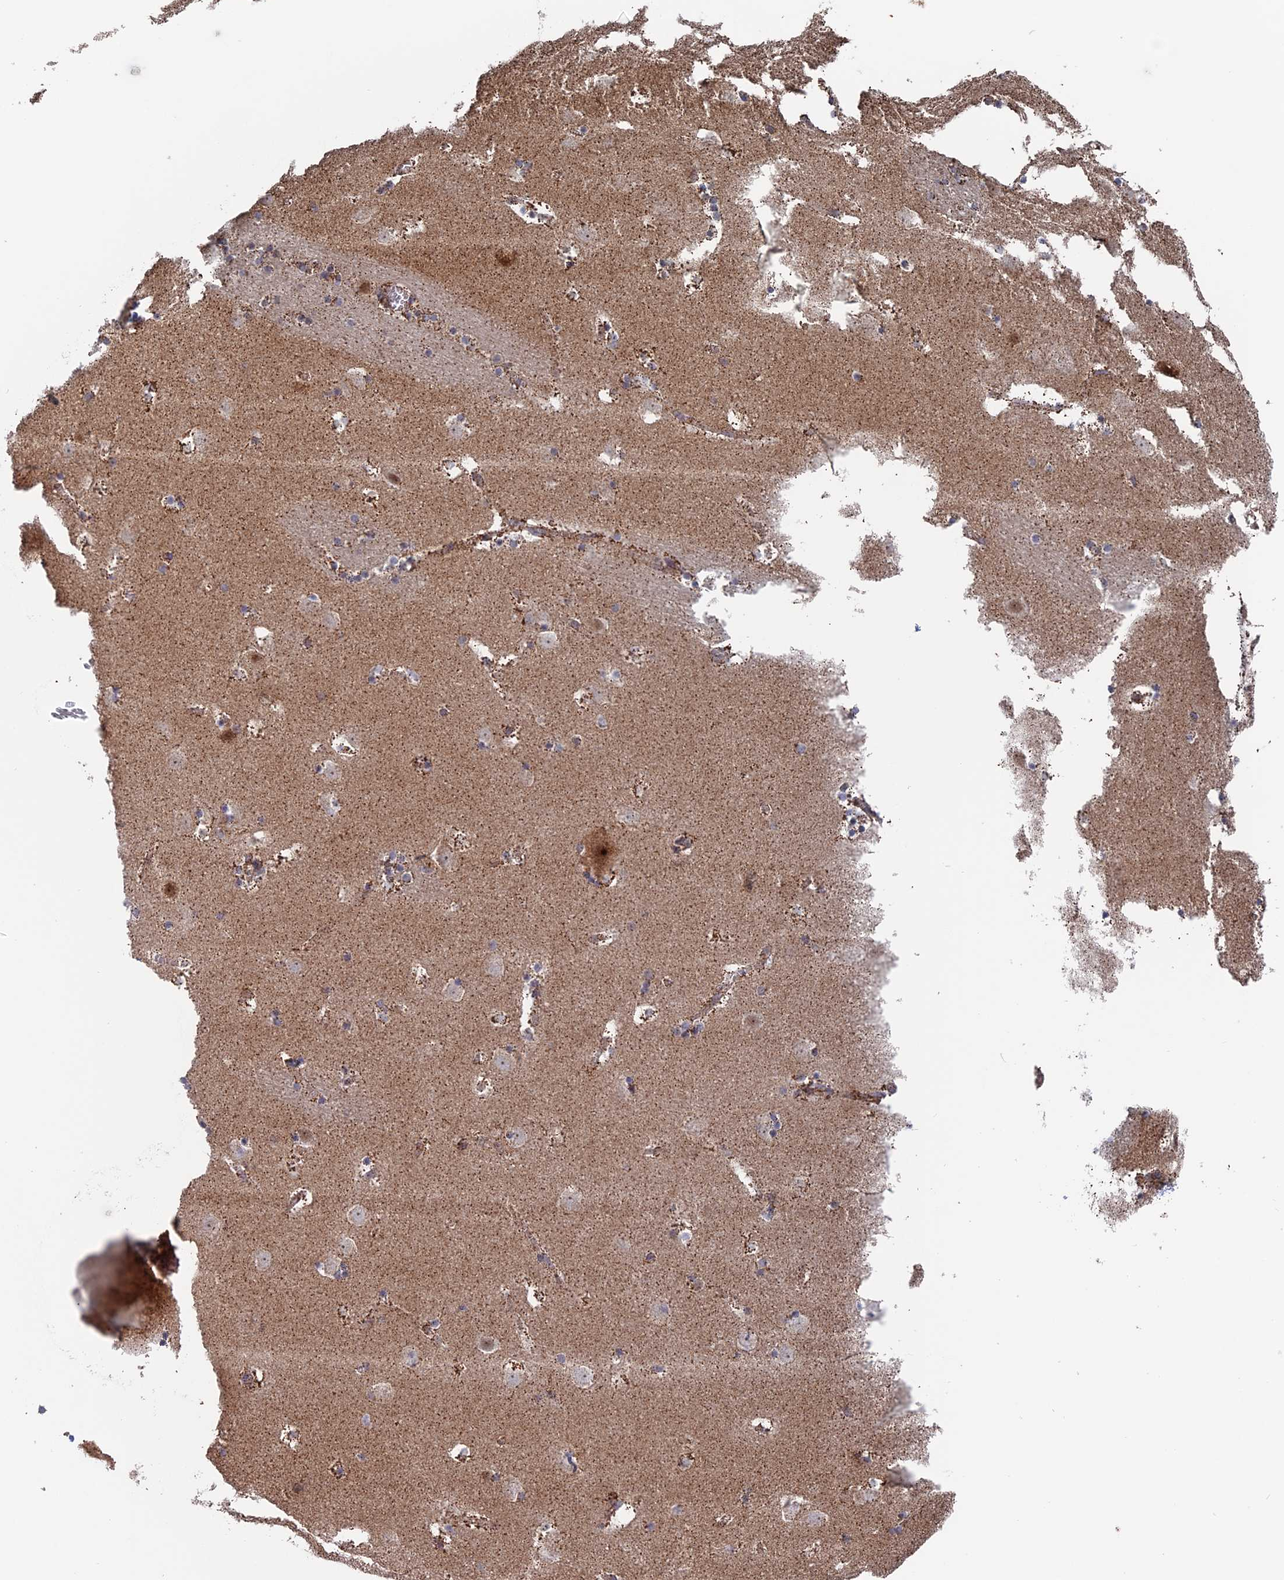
{"staining": {"intensity": "weak", "quantity": "<25%", "location": "cytoplasmic/membranous"}, "tissue": "caudate", "cell_type": "Glial cells", "image_type": "normal", "snomed": [{"axis": "morphology", "description": "Normal tissue, NOS"}, {"axis": "topography", "description": "Lateral ventricle wall"}], "caption": "An immunohistochemistry image of benign caudate is shown. There is no staining in glial cells of caudate.", "gene": "DTYMK", "patient": {"sex": "male", "age": 45}}